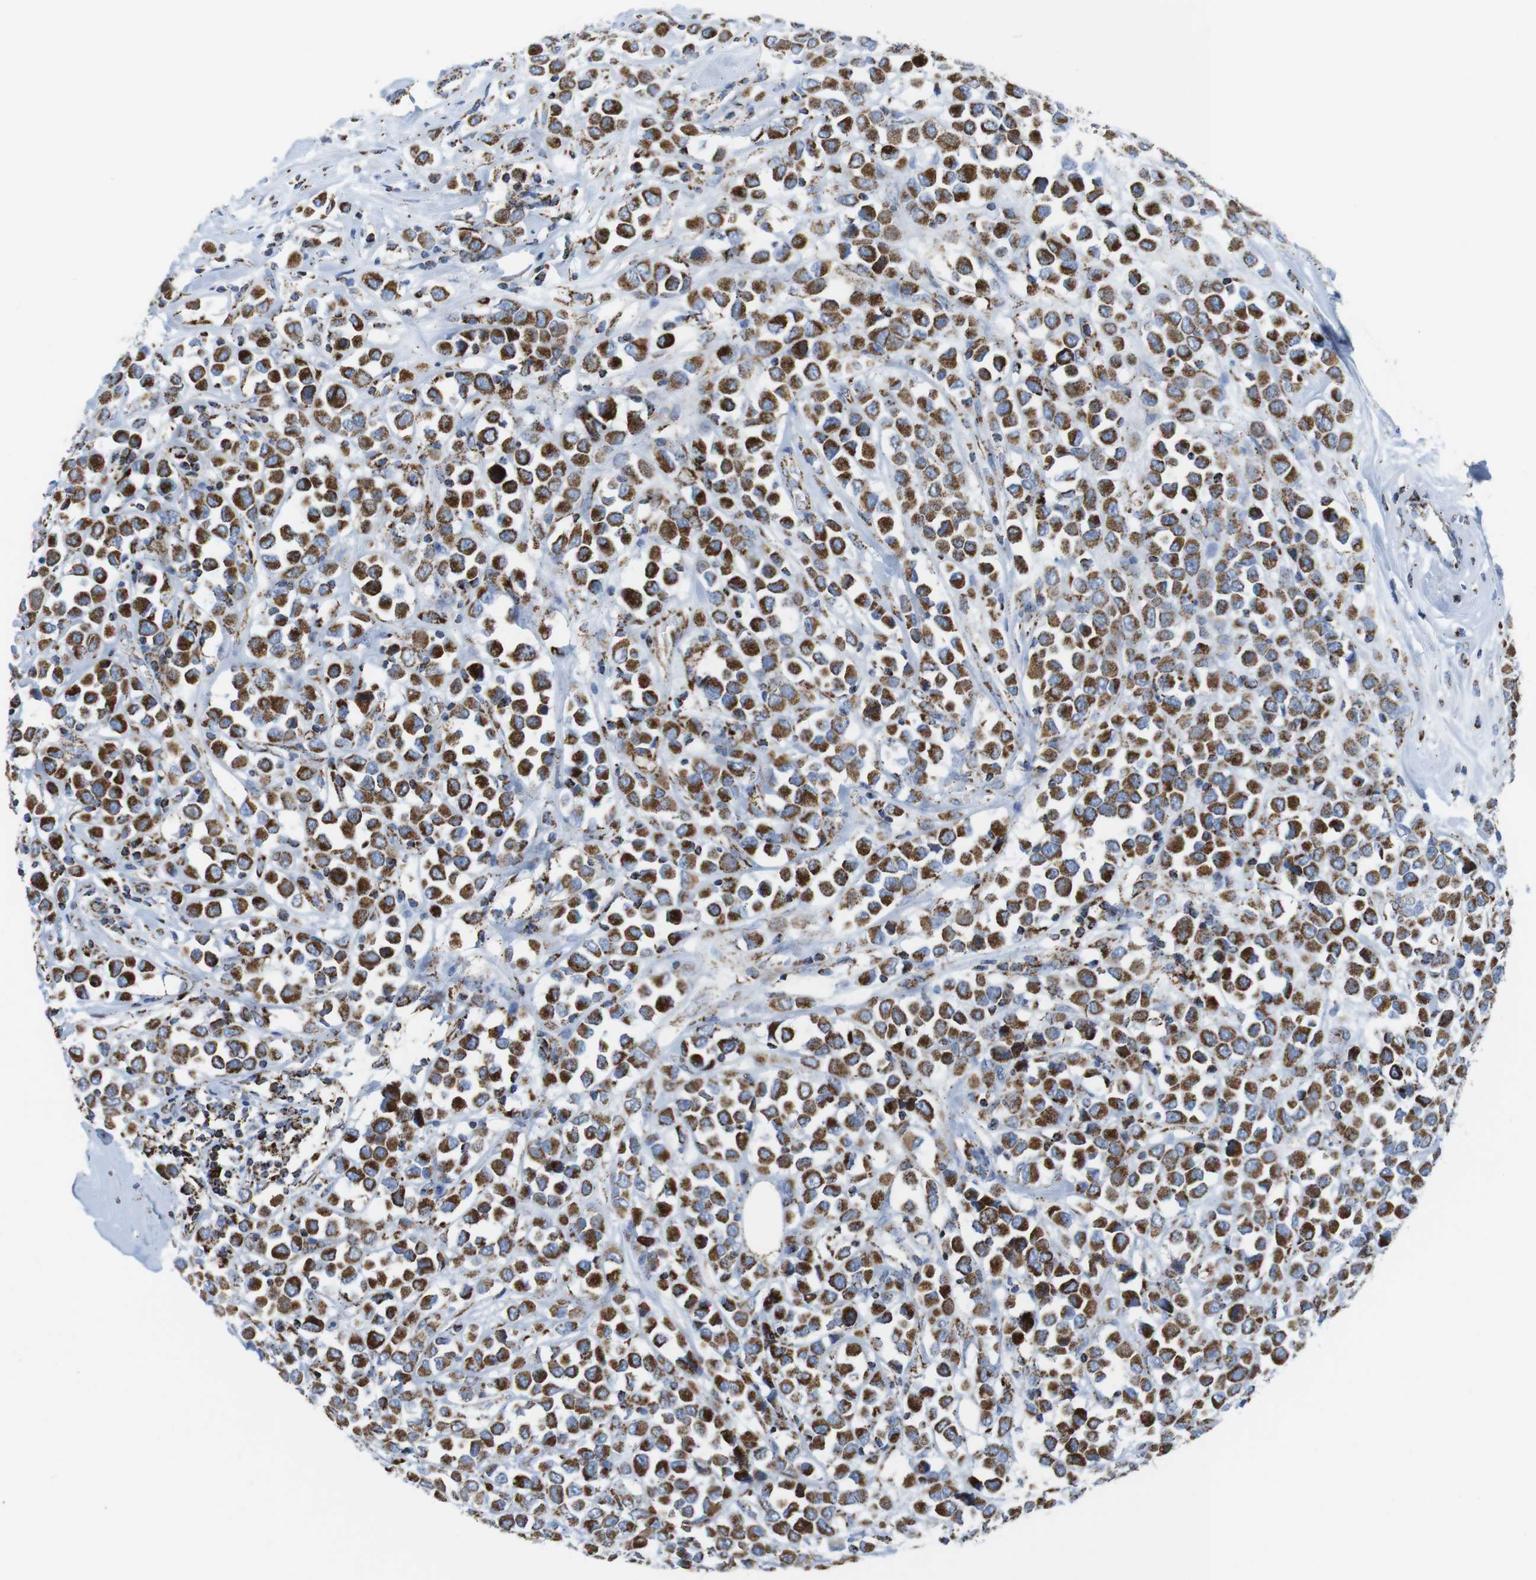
{"staining": {"intensity": "strong", "quantity": ">75%", "location": "cytoplasmic/membranous"}, "tissue": "breast cancer", "cell_type": "Tumor cells", "image_type": "cancer", "snomed": [{"axis": "morphology", "description": "Duct carcinoma"}, {"axis": "topography", "description": "Breast"}], "caption": "Immunohistochemical staining of intraductal carcinoma (breast) shows high levels of strong cytoplasmic/membranous protein expression in approximately >75% of tumor cells.", "gene": "ATP5PO", "patient": {"sex": "female", "age": 61}}